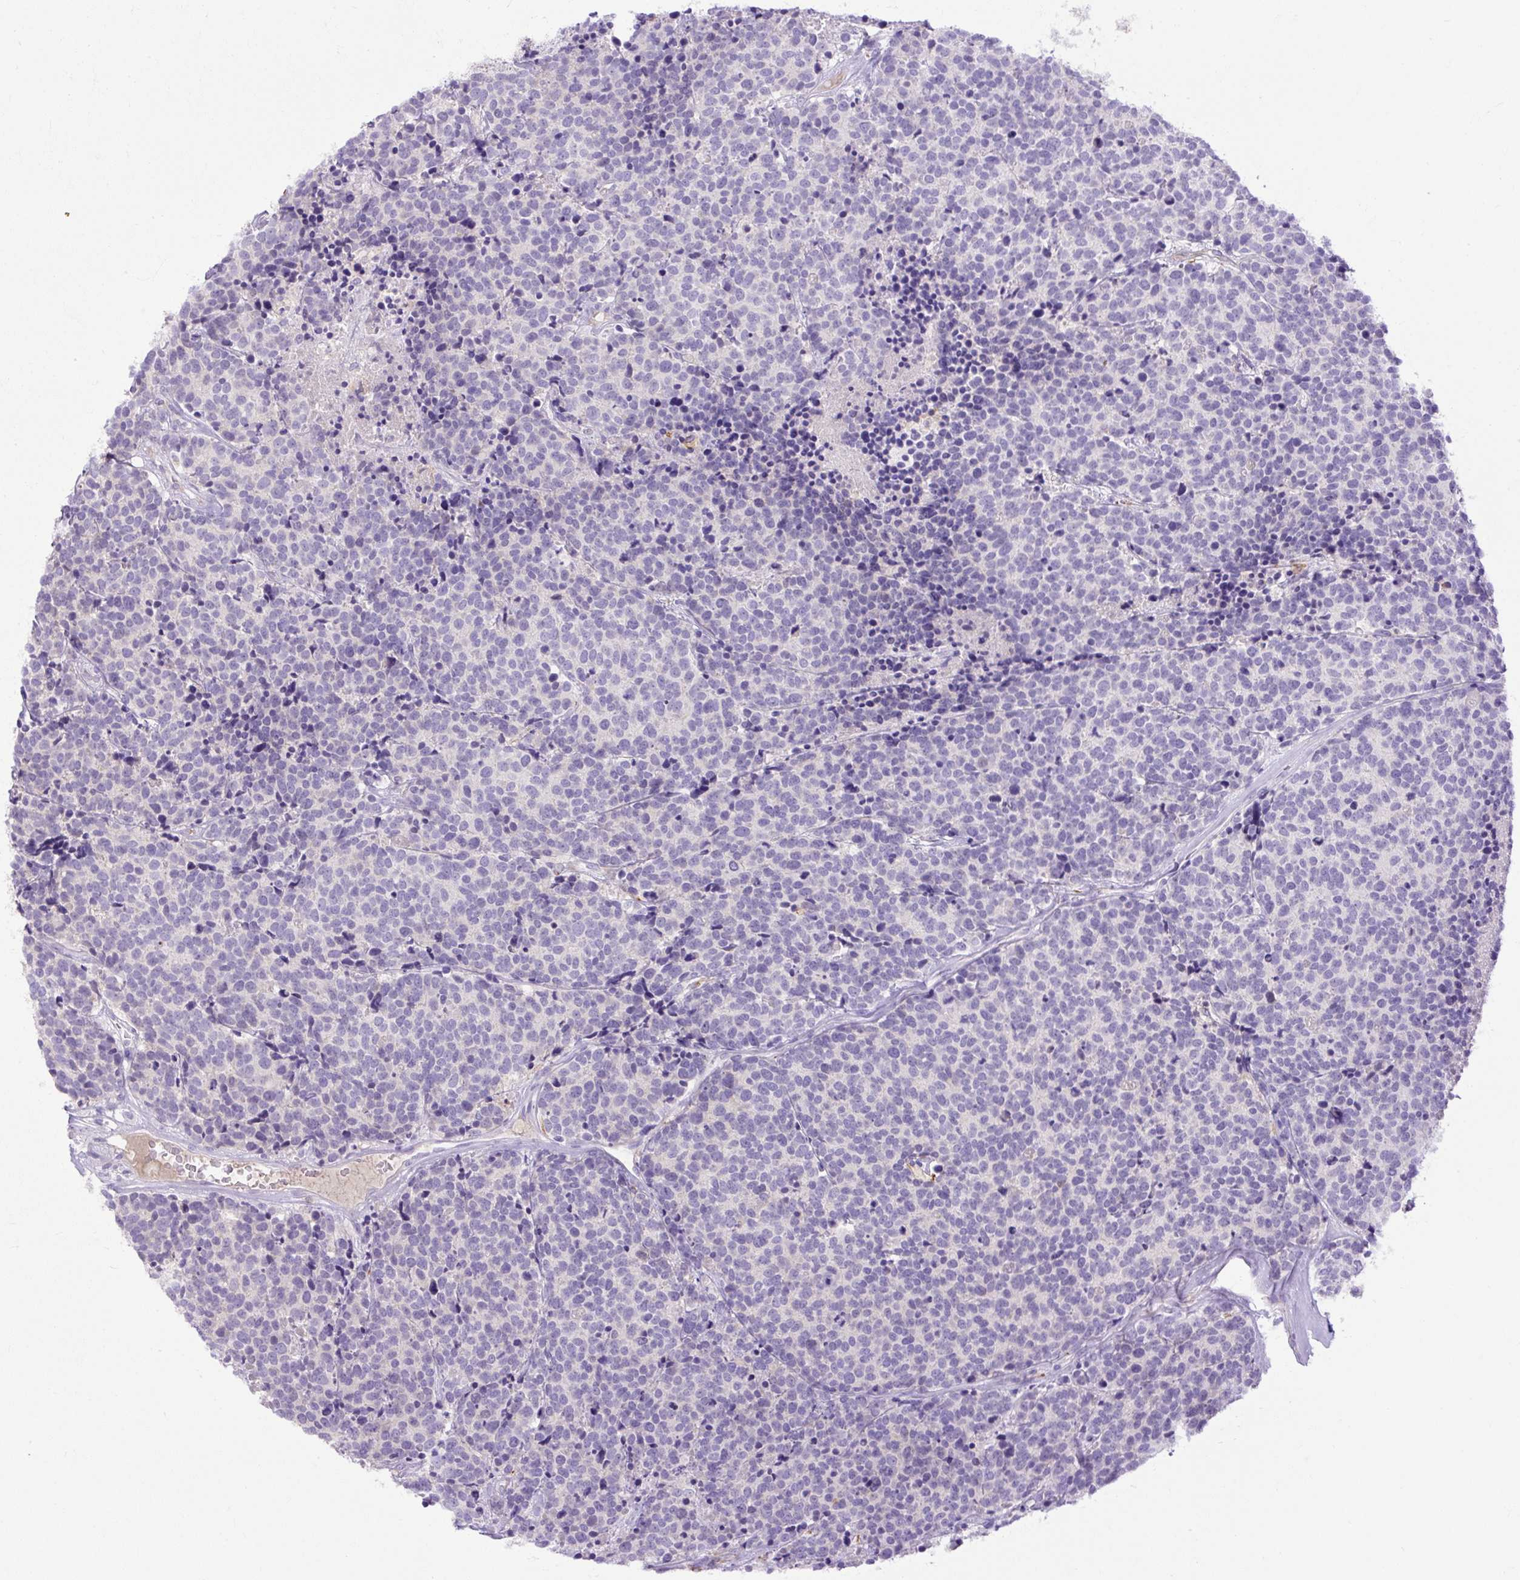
{"staining": {"intensity": "negative", "quantity": "none", "location": "none"}, "tissue": "carcinoid", "cell_type": "Tumor cells", "image_type": "cancer", "snomed": [{"axis": "morphology", "description": "Carcinoid, malignant, NOS"}, {"axis": "topography", "description": "Skin"}], "caption": "DAB (3,3'-diaminobenzidine) immunohistochemical staining of carcinoid exhibits no significant staining in tumor cells.", "gene": "SPTBN5", "patient": {"sex": "female", "age": 79}}